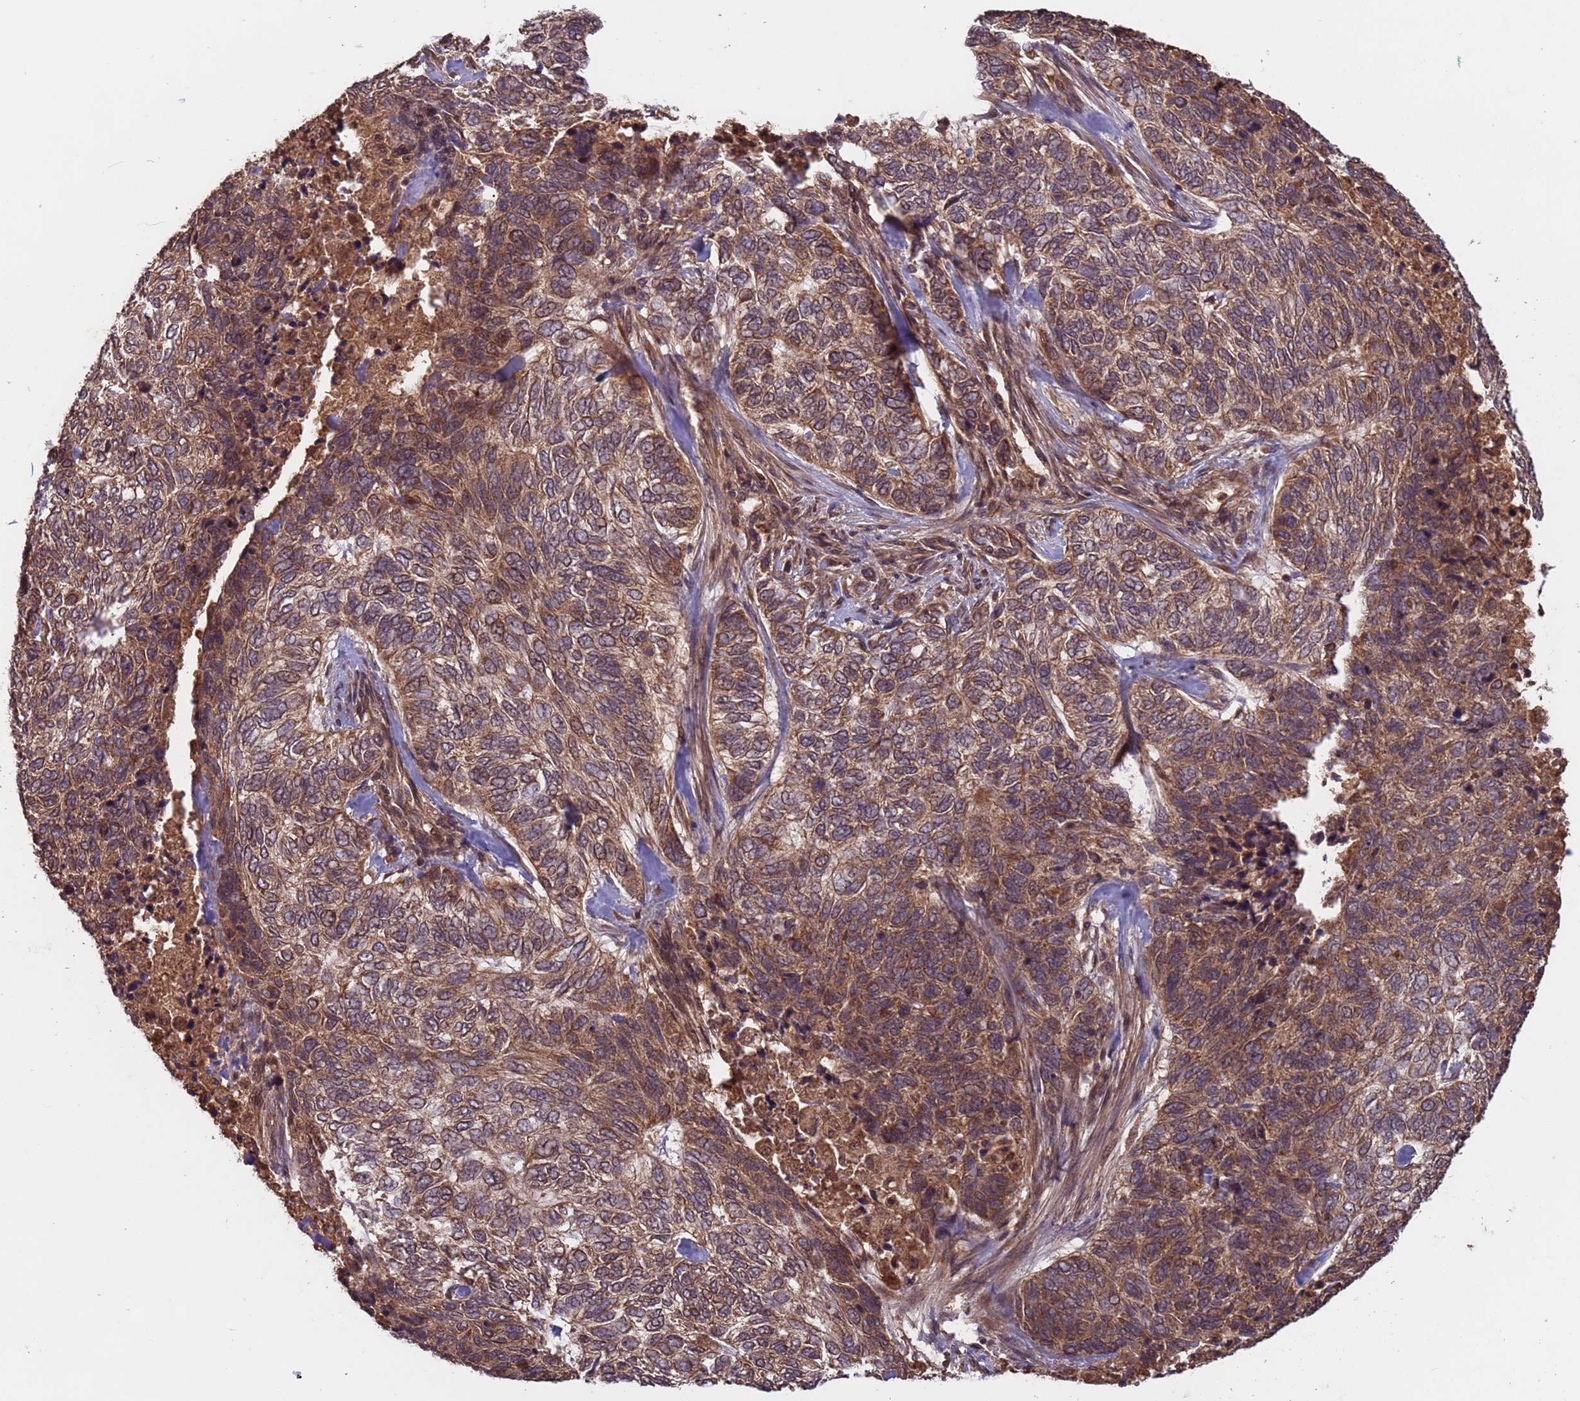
{"staining": {"intensity": "moderate", "quantity": ">75%", "location": "cytoplasmic/membranous"}, "tissue": "skin cancer", "cell_type": "Tumor cells", "image_type": "cancer", "snomed": [{"axis": "morphology", "description": "Basal cell carcinoma"}, {"axis": "topography", "description": "Skin"}], "caption": "A photomicrograph of skin cancer stained for a protein reveals moderate cytoplasmic/membranous brown staining in tumor cells.", "gene": "ERI1", "patient": {"sex": "female", "age": 65}}